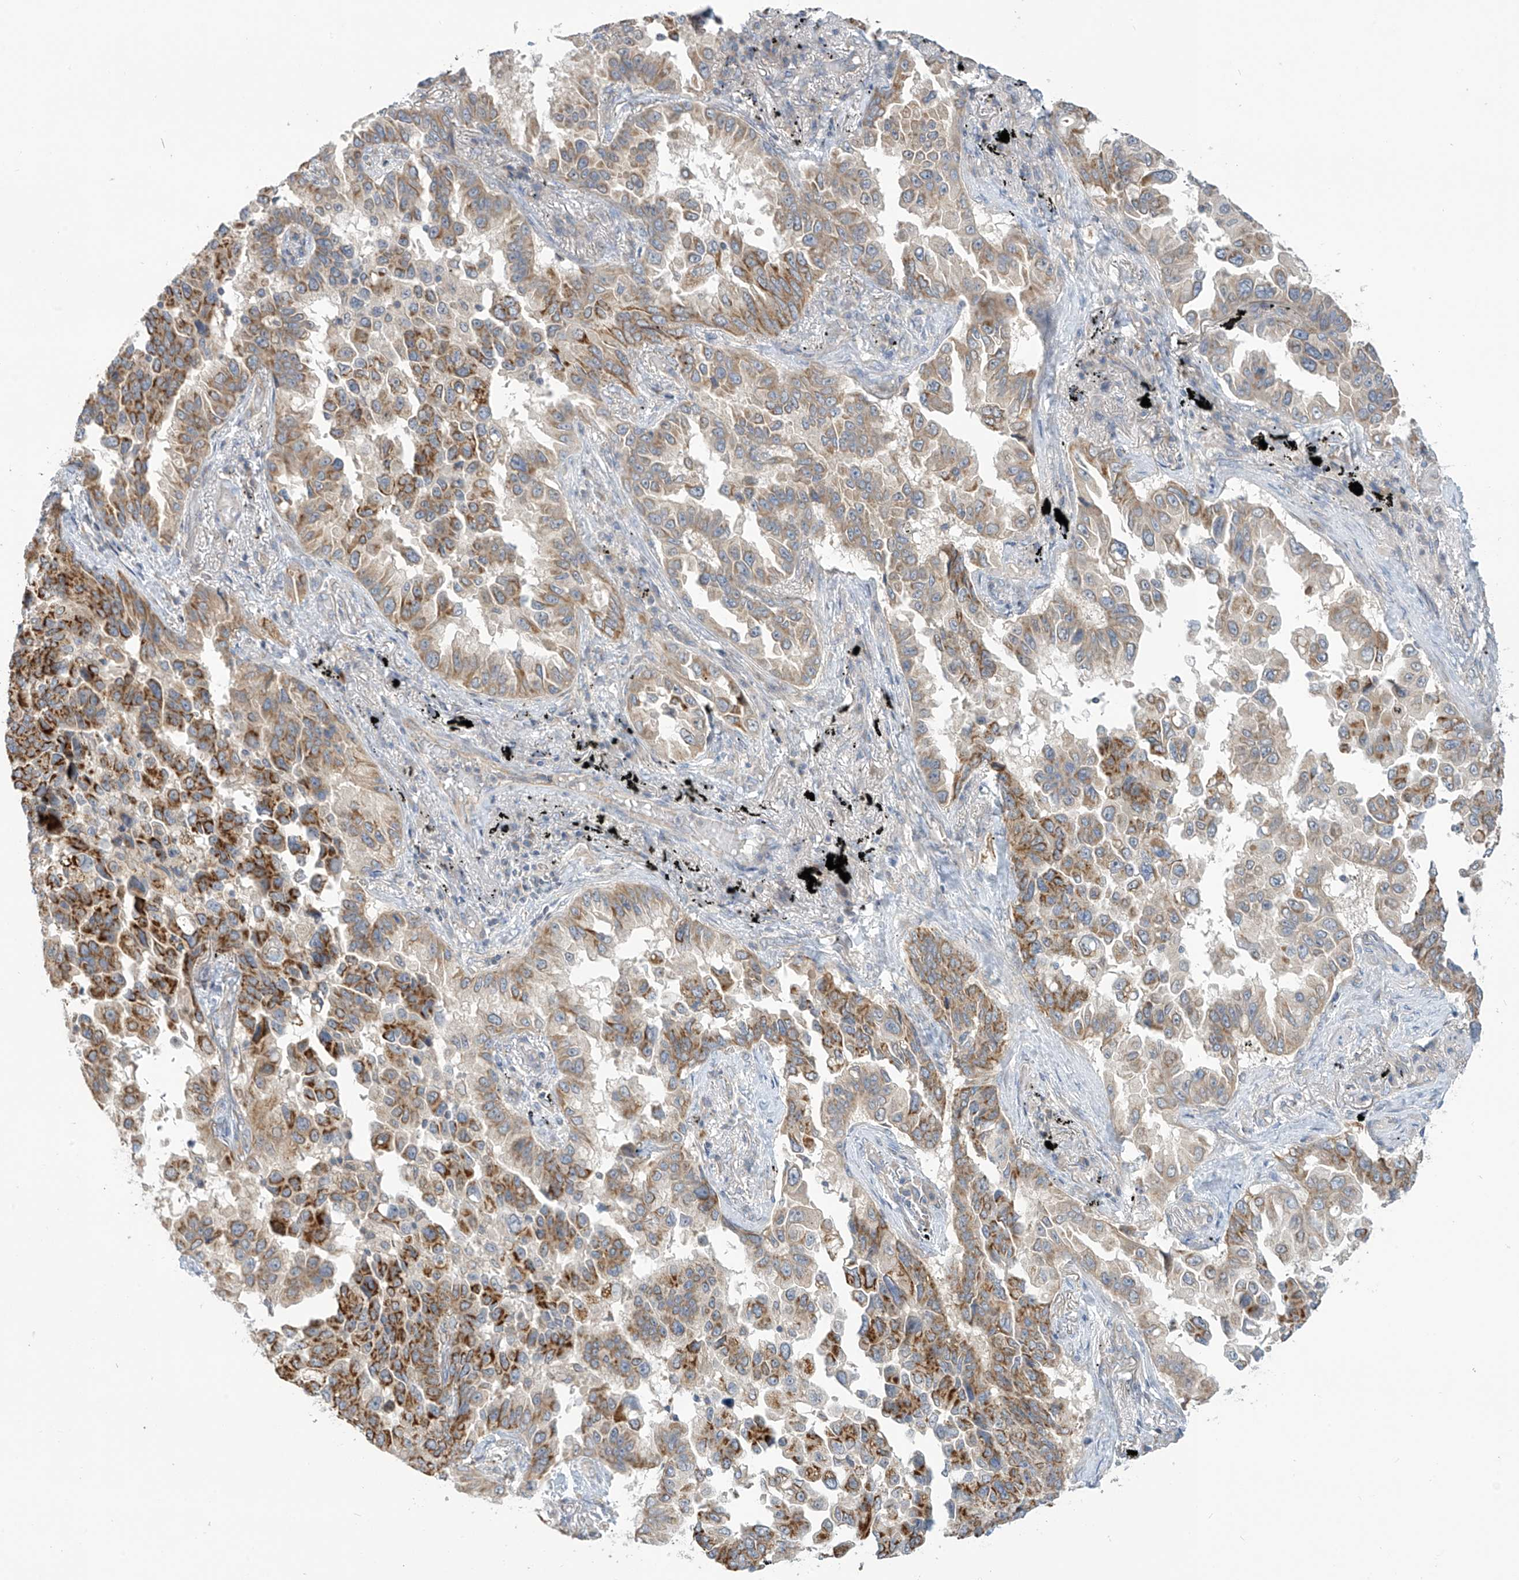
{"staining": {"intensity": "moderate", "quantity": ">75%", "location": "cytoplasmic/membranous"}, "tissue": "lung cancer", "cell_type": "Tumor cells", "image_type": "cancer", "snomed": [{"axis": "morphology", "description": "Adenocarcinoma, NOS"}, {"axis": "topography", "description": "Lung"}], "caption": "High-power microscopy captured an IHC histopathology image of lung adenocarcinoma, revealing moderate cytoplasmic/membranous expression in approximately >75% of tumor cells.", "gene": "SCGB1D2", "patient": {"sex": "female", "age": 67}}